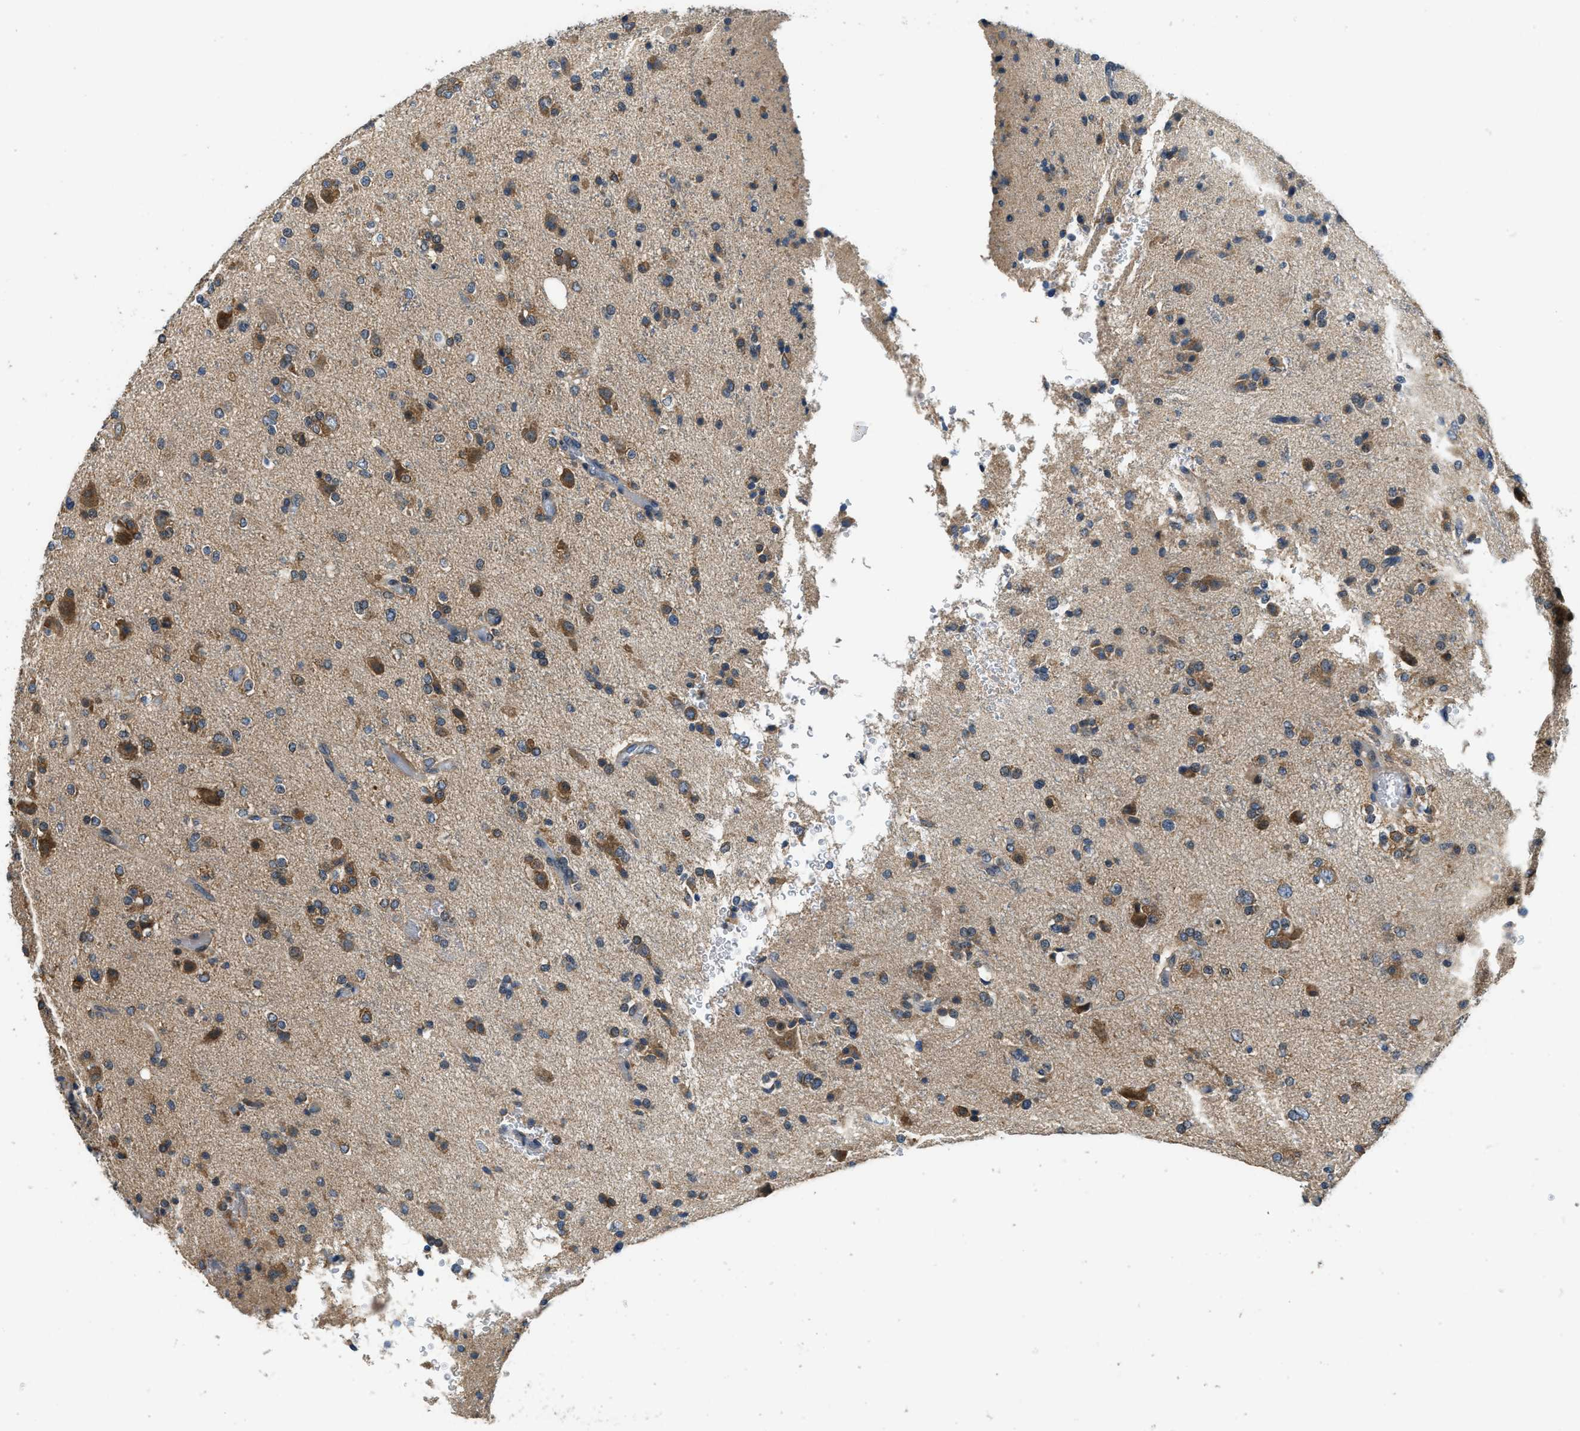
{"staining": {"intensity": "moderate", "quantity": "25%-75%", "location": "cytoplasmic/membranous"}, "tissue": "glioma", "cell_type": "Tumor cells", "image_type": "cancer", "snomed": [{"axis": "morphology", "description": "Glioma, malignant, High grade"}, {"axis": "topography", "description": "Brain"}], "caption": "Human glioma stained with a protein marker displays moderate staining in tumor cells.", "gene": "SSH2", "patient": {"sex": "male", "age": 47}}